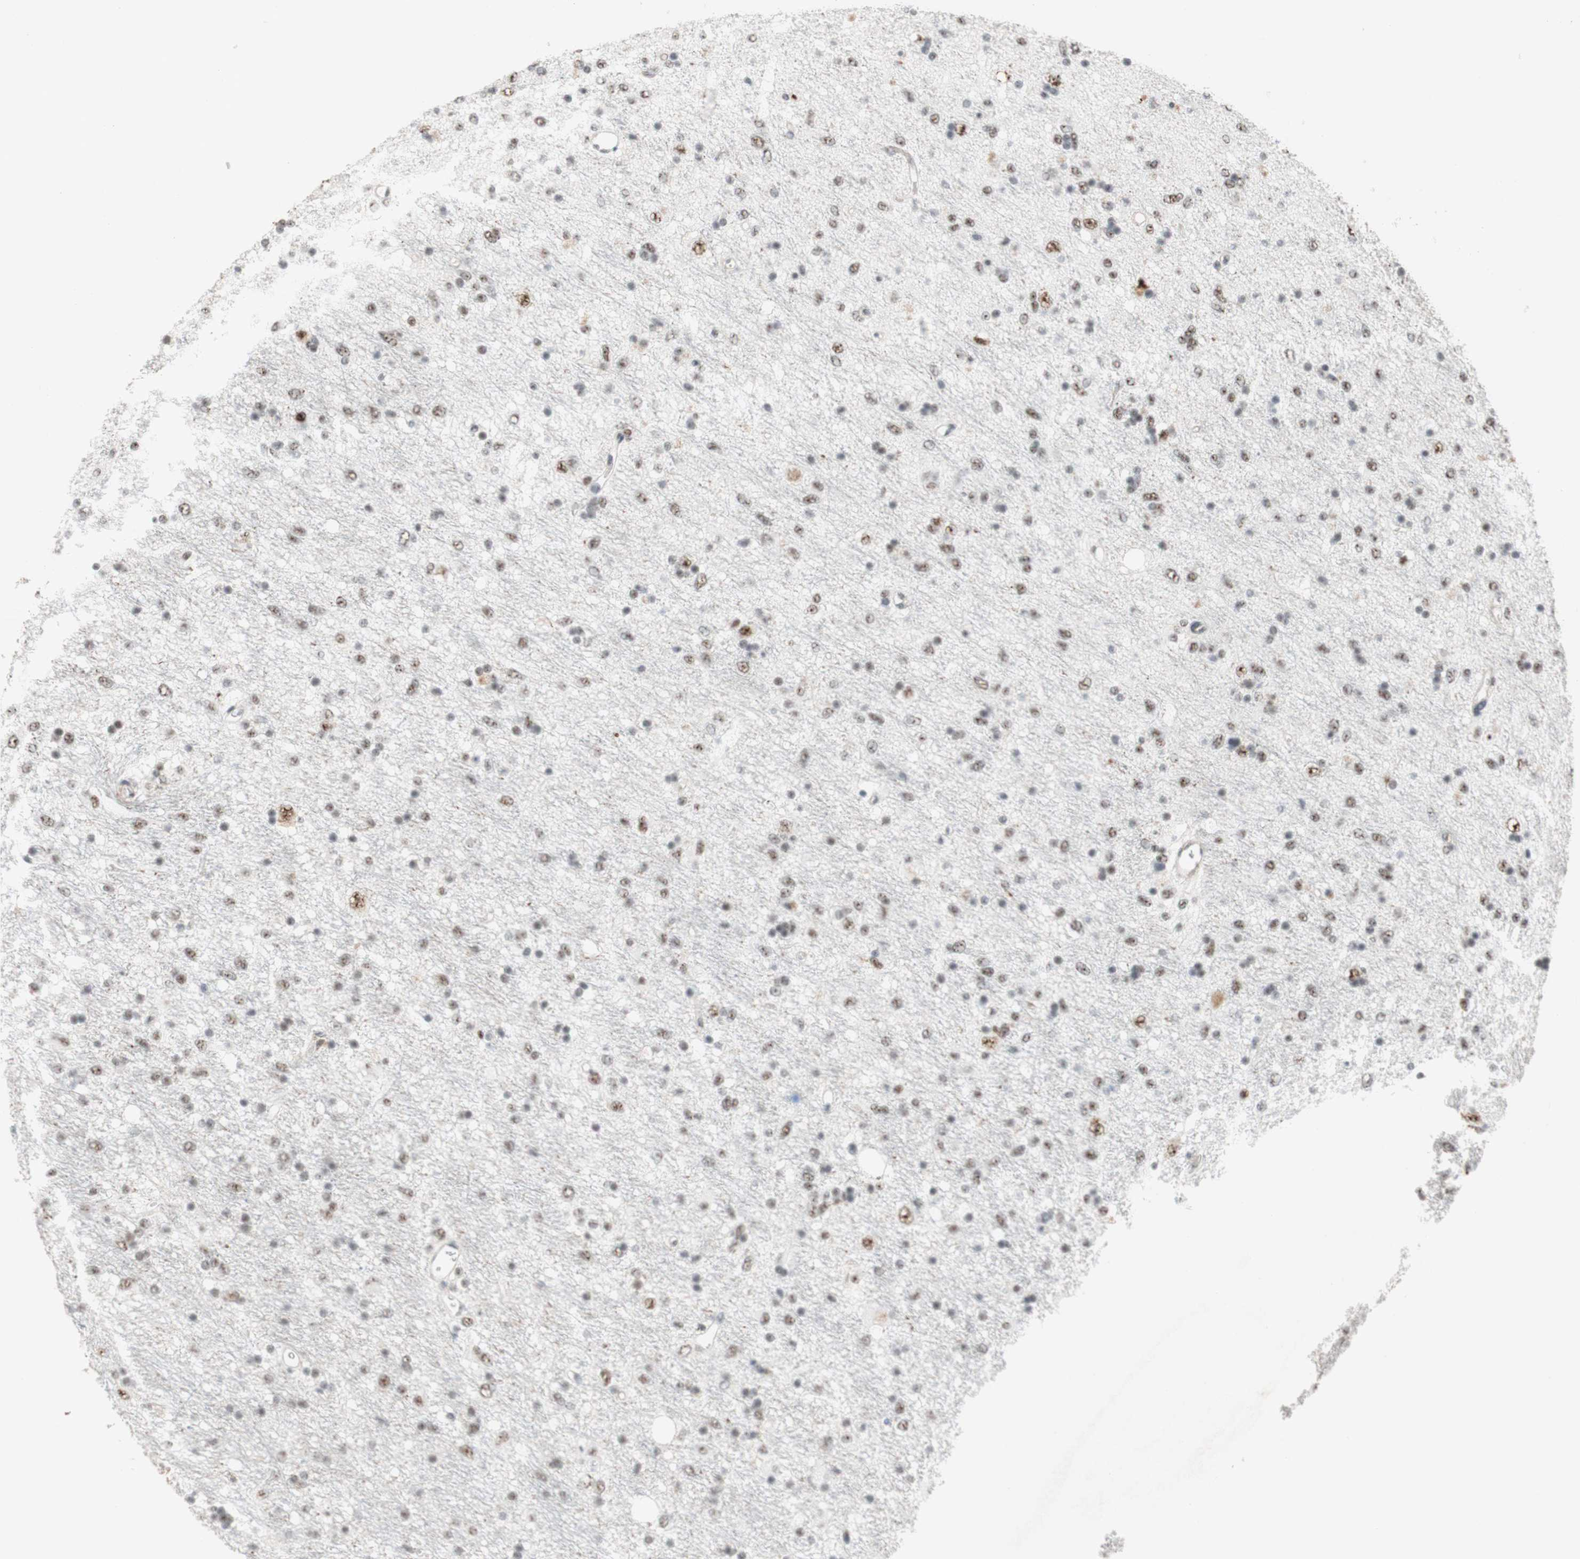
{"staining": {"intensity": "weak", "quantity": "25%-75%", "location": "nuclear"}, "tissue": "glioma", "cell_type": "Tumor cells", "image_type": "cancer", "snomed": [{"axis": "morphology", "description": "Glioma, malignant, Low grade"}, {"axis": "topography", "description": "Brain"}], "caption": "Protein staining shows weak nuclear positivity in about 25%-75% of tumor cells in glioma.", "gene": "SAP18", "patient": {"sex": "male", "age": 77}}